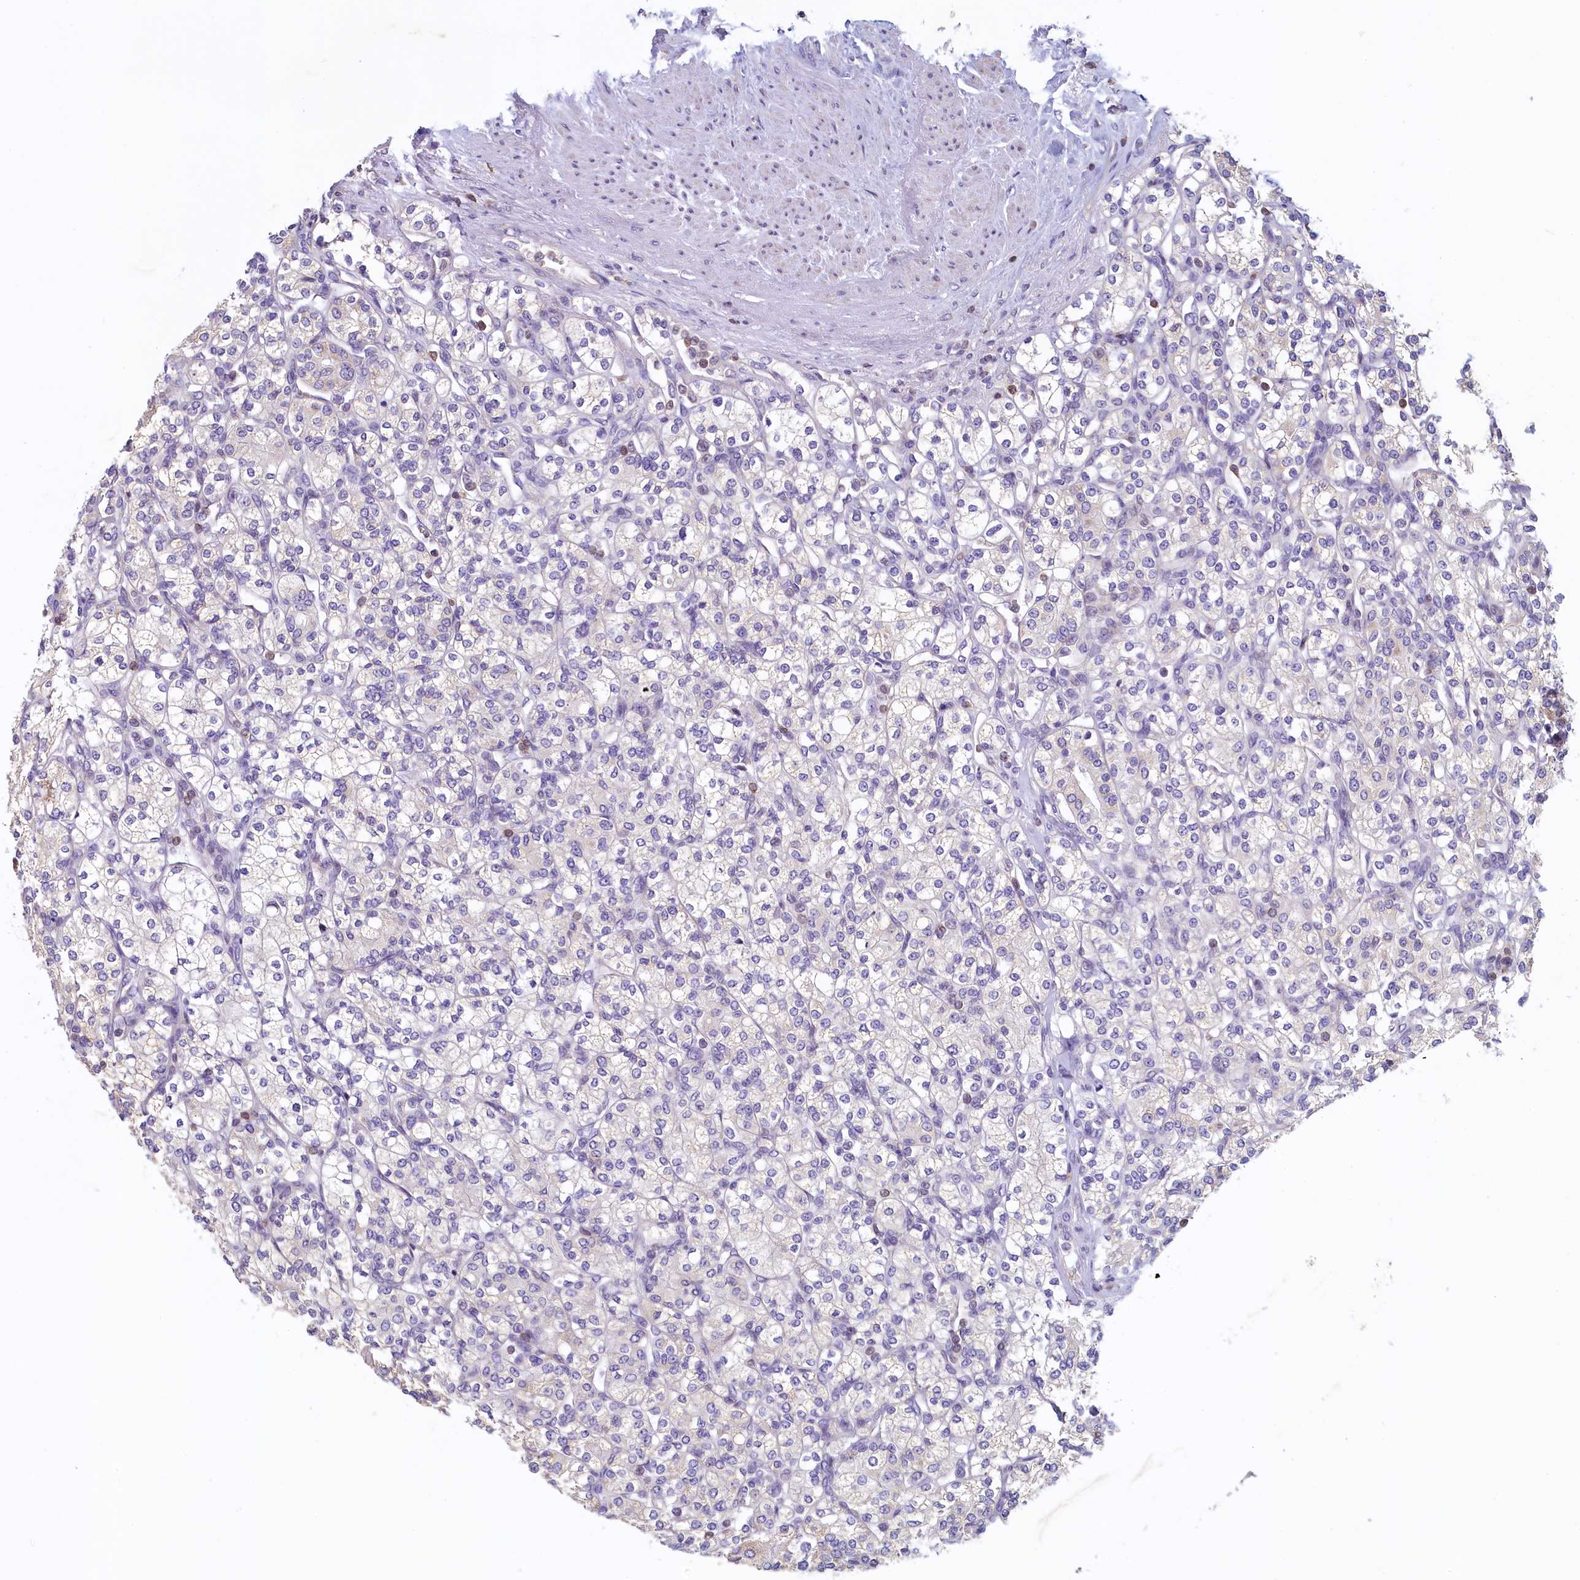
{"staining": {"intensity": "negative", "quantity": "none", "location": "none"}, "tissue": "renal cancer", "cell_type": "Tumor cells", "image_type": "cancer", "snomed": [{"axis": "morphology", "description": "Adenocarcinoma, NOS"}, {"axis": "topography", "description": "Kidney"}], "caption": "This photomicrograph is of renal cancer (adenocarcinoma) stained with IHC to label a protein in brown with the nuclei are counter-stained blue. There is no positivity in tumor cells.", "gene": "TRAF3IP3", "patient": {"sex": "male", "age": 77}}